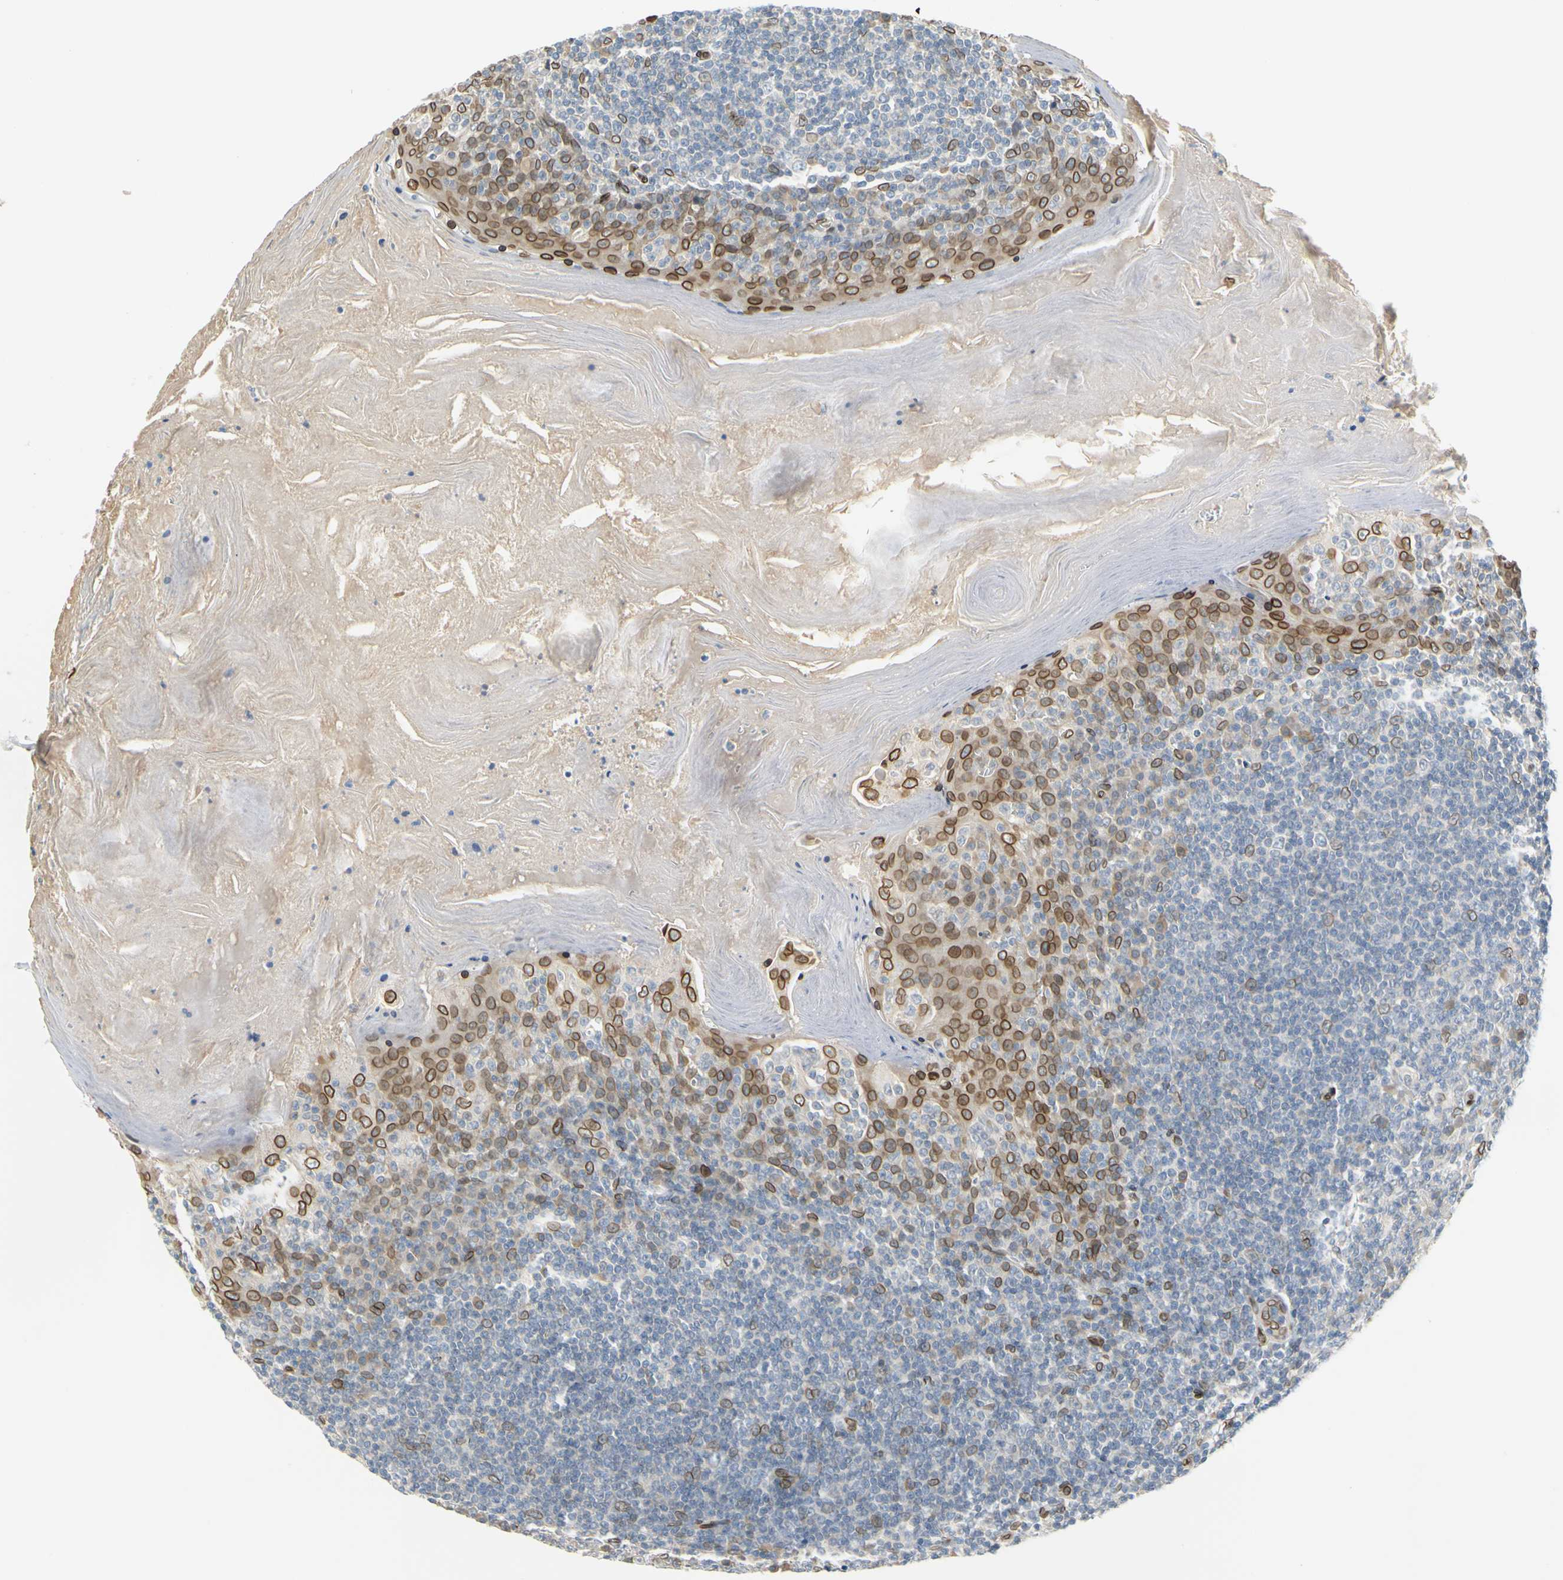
{"staining": {"intensity": "moderate", "quantity": "<25%", "location": "cytoplasmic/membranous,nuclear"}, "tissue": "tonsil", "cell_type": "Non-germinal center cells", "image_type": "normal", "snomed": [{"axis": "morphology", "description": "Normal tissue, NOS"}, {"axis": "topography", "description": "Tonsil"}], "caption": "Immunohistochemical staining of normal tonsil demonstrates <25% levels of moderate cytoplasmic/membranous,nuclear protein staining in approximately <25% of non-germinal center cells.", "gene": "SUN1", "patient": {"sex": "male", "age": 31}}